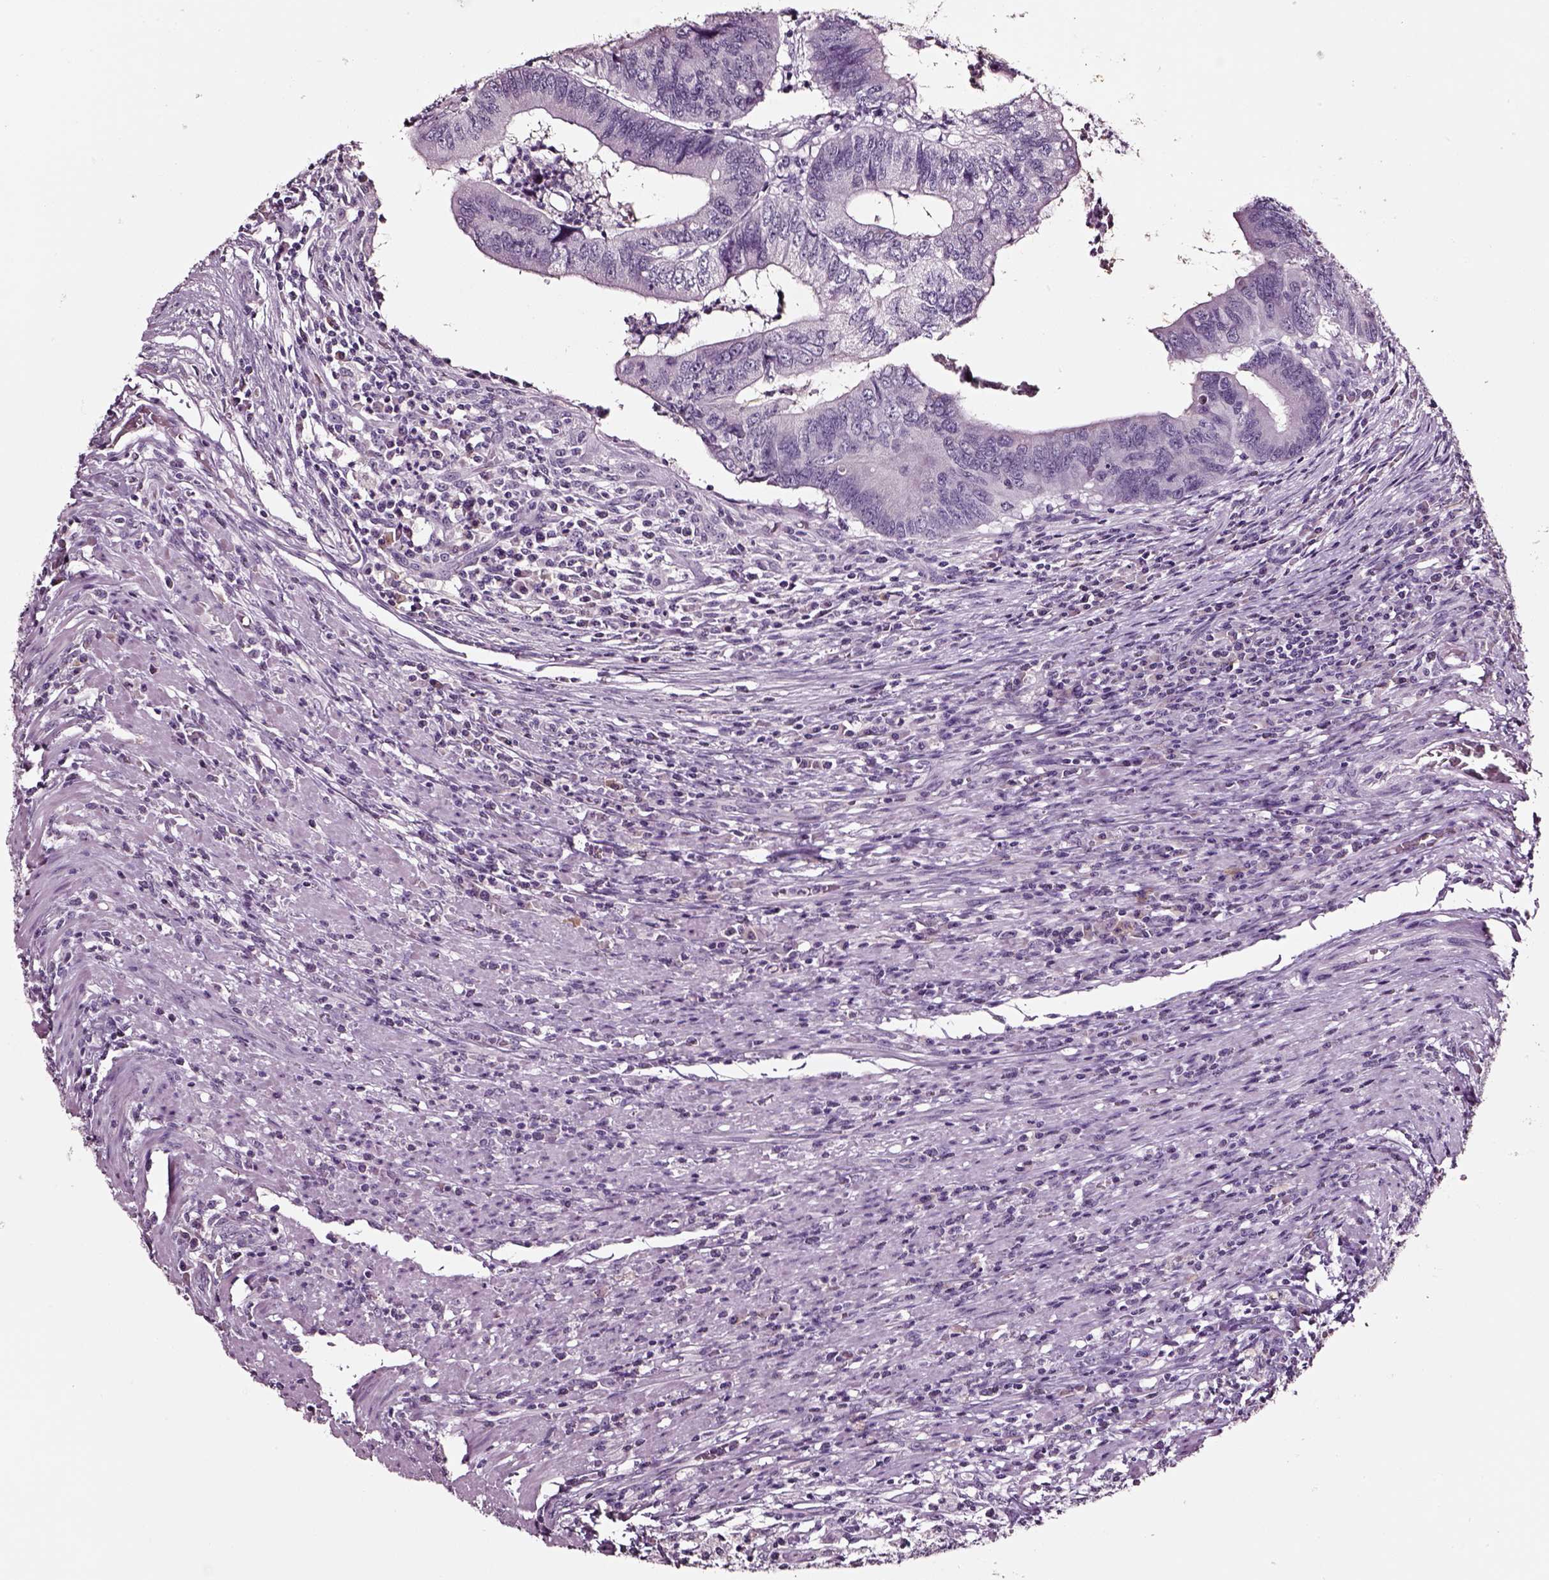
{"staining": {"intensity": "negative", "quantity": "none", "location": "none"}, "tissue": "colorectal cancer", "cell_type": "Tumor cells", "image_type": "cancer", "snomed": [{"axis": "morphology", "description": "Adenocarcinoma, NOS"}, {"axis": "topography", "description": "Colon"}], "caption": "IHC photomicrograph of adenocarcinoma (colorectal) stained for a protein (brown), which displays no expression in tumor cells.", "gene": "SMIM17", "patient": {"sex": "male", "age": 53}}